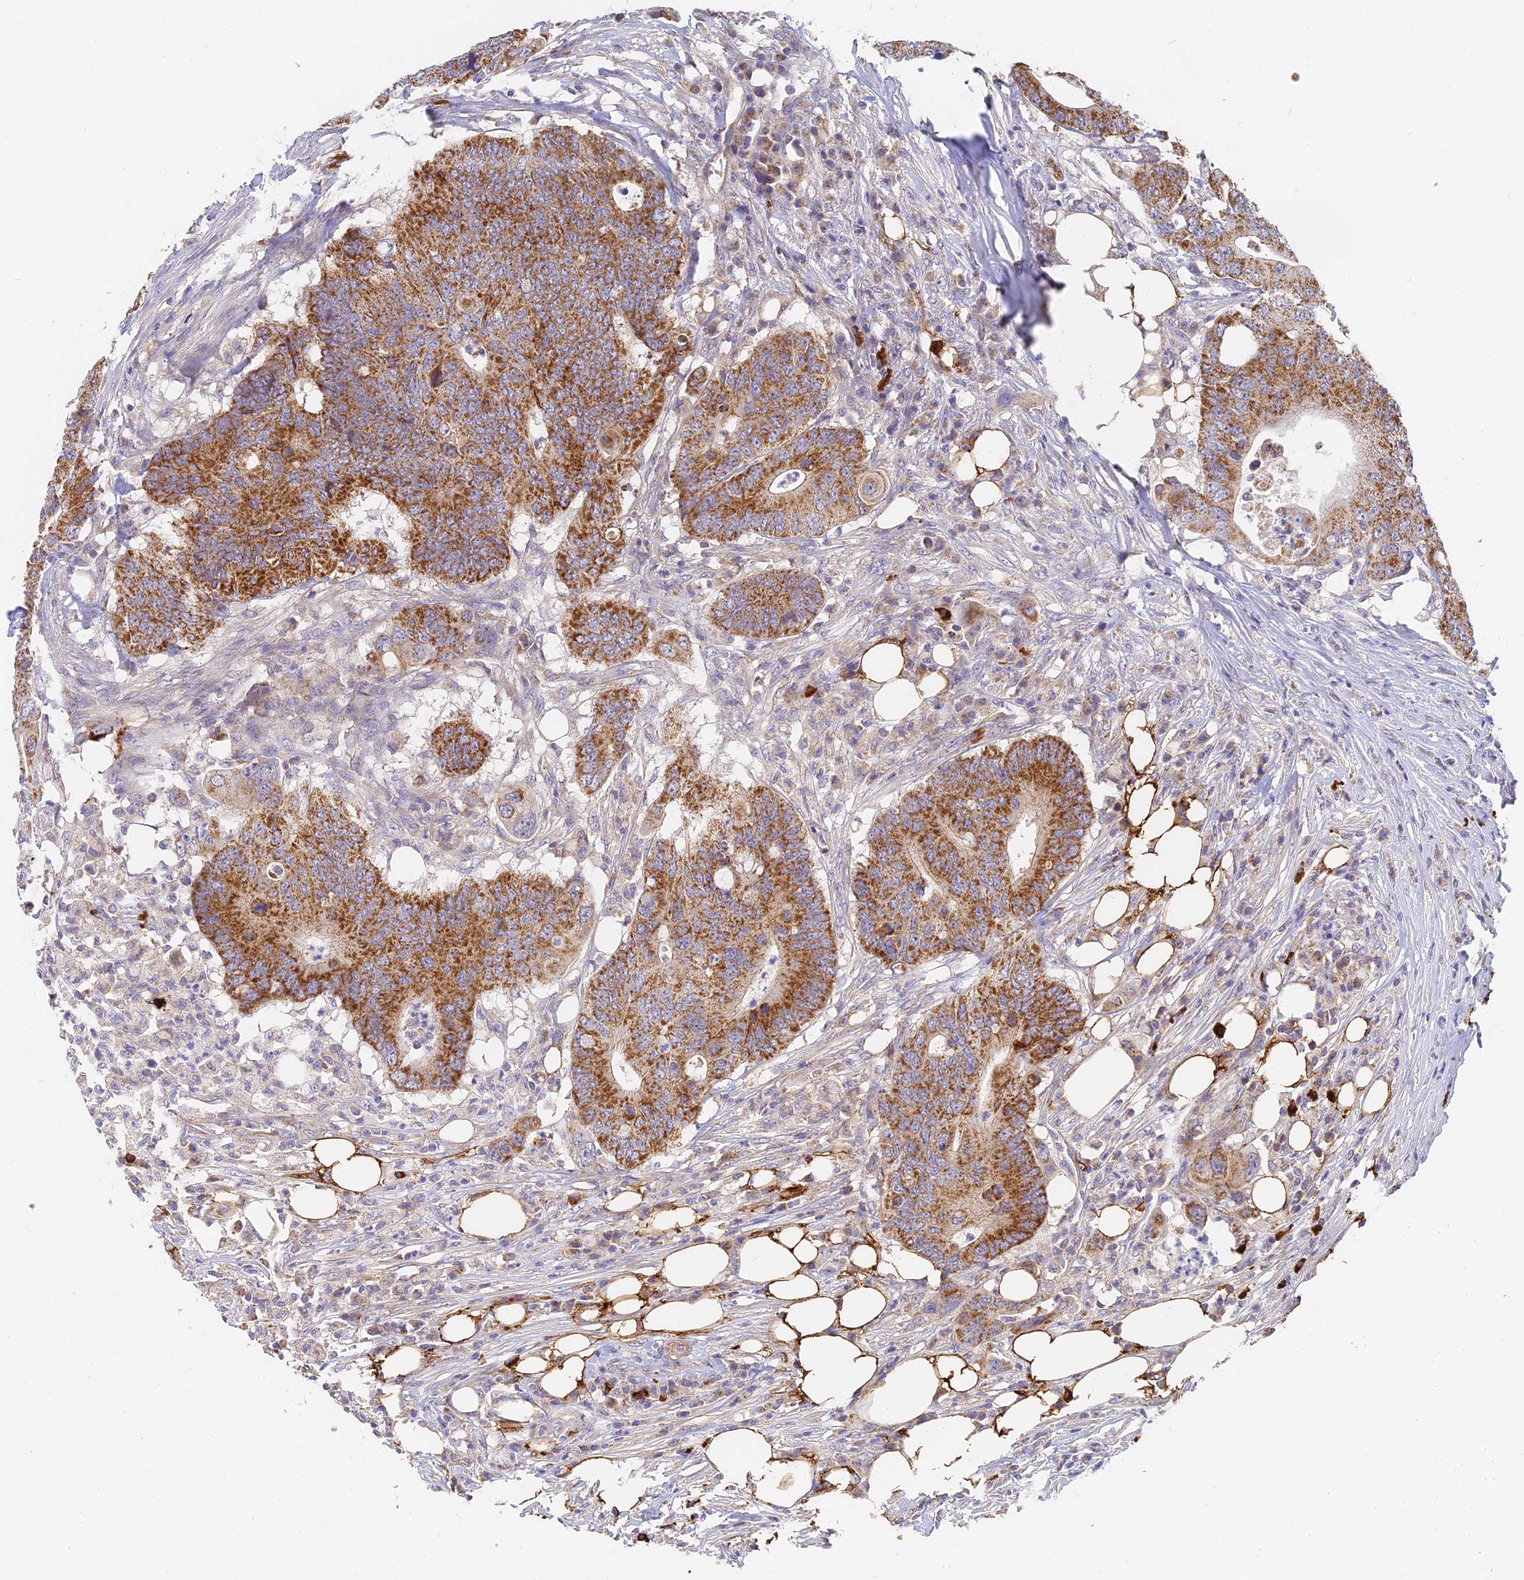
{"staining": {"intensity": "strong", "quantity": ">75%", "location": "cytoplasmic/membranous"}, "tissue": "colorectal cancer", "cell_type": "Tumor cells", "image_type": "cancer", "snomed": [{"axis": "morphology", "description": "Adenocarcinoma, NOS"}, {"axis": "topography", "description": "Colon"}], "caption": "There is high levels of strong cytoplasmic/membranous staining in tumor cells of colorectal cancer, as demonstrated by immunohistochemical staining (brown color).", "gene": "MRPL15", "patient": {"sex": "male", "age": 71}}